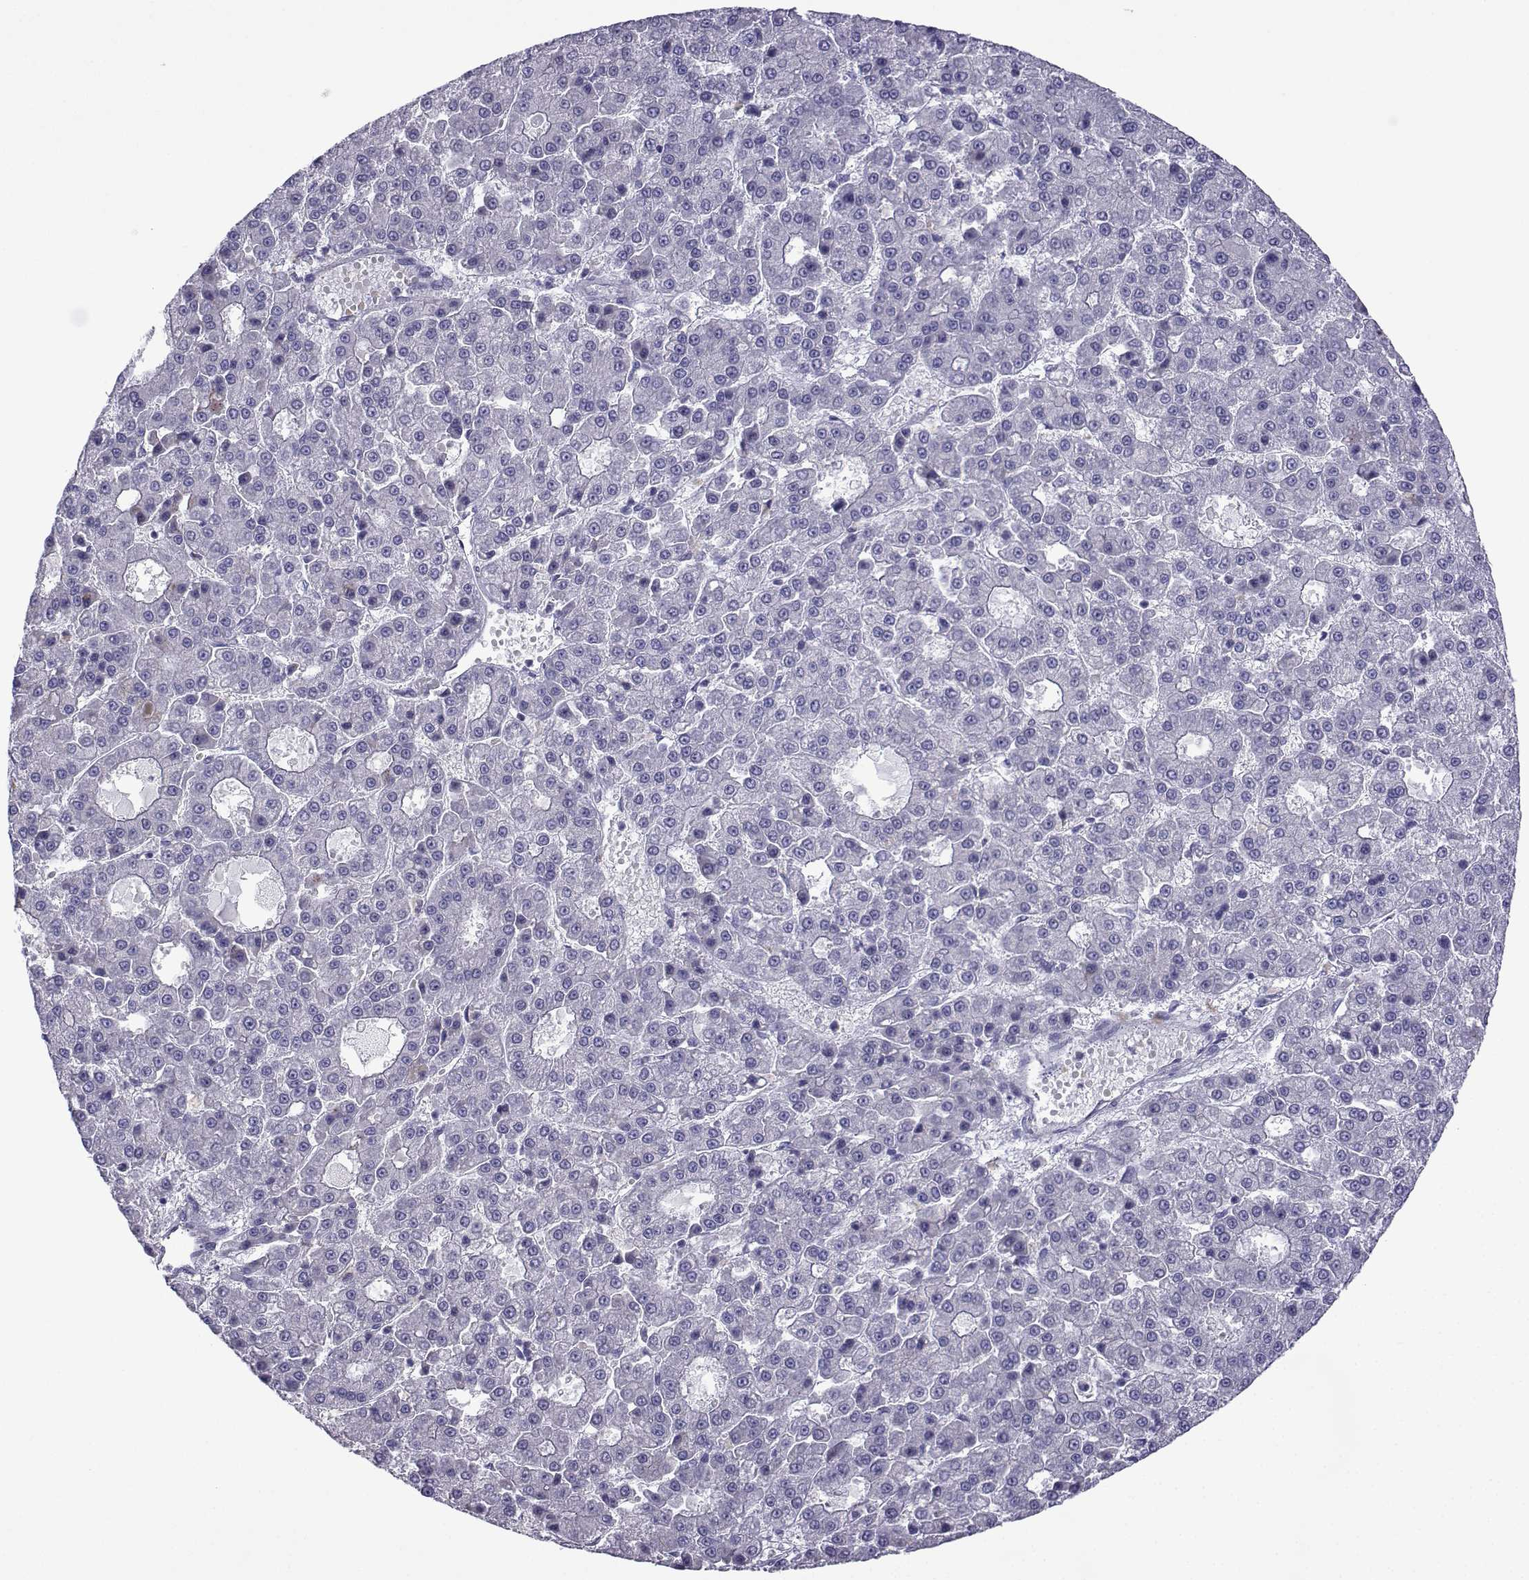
{"staining": {"intensity": "negative", "quantity": "none", "location": "none"}, "tissue": "liver cancer", "cell_type": "Tumor cells", "image_type": "cancer", "snomed": [{"axis": "morphology", "description": "Carcinoma, Hepatocellular, NOS"}, {"axis": "topography", "description": "Liver"}], "caption": "DAB (3,3'-diaminobenzidine) immunohistochemical staining of human liver cancer exhibits no significant positivity in tumor cells.", "gene": "CFAP70", "patient": {"sex": "male", "age": 70}}